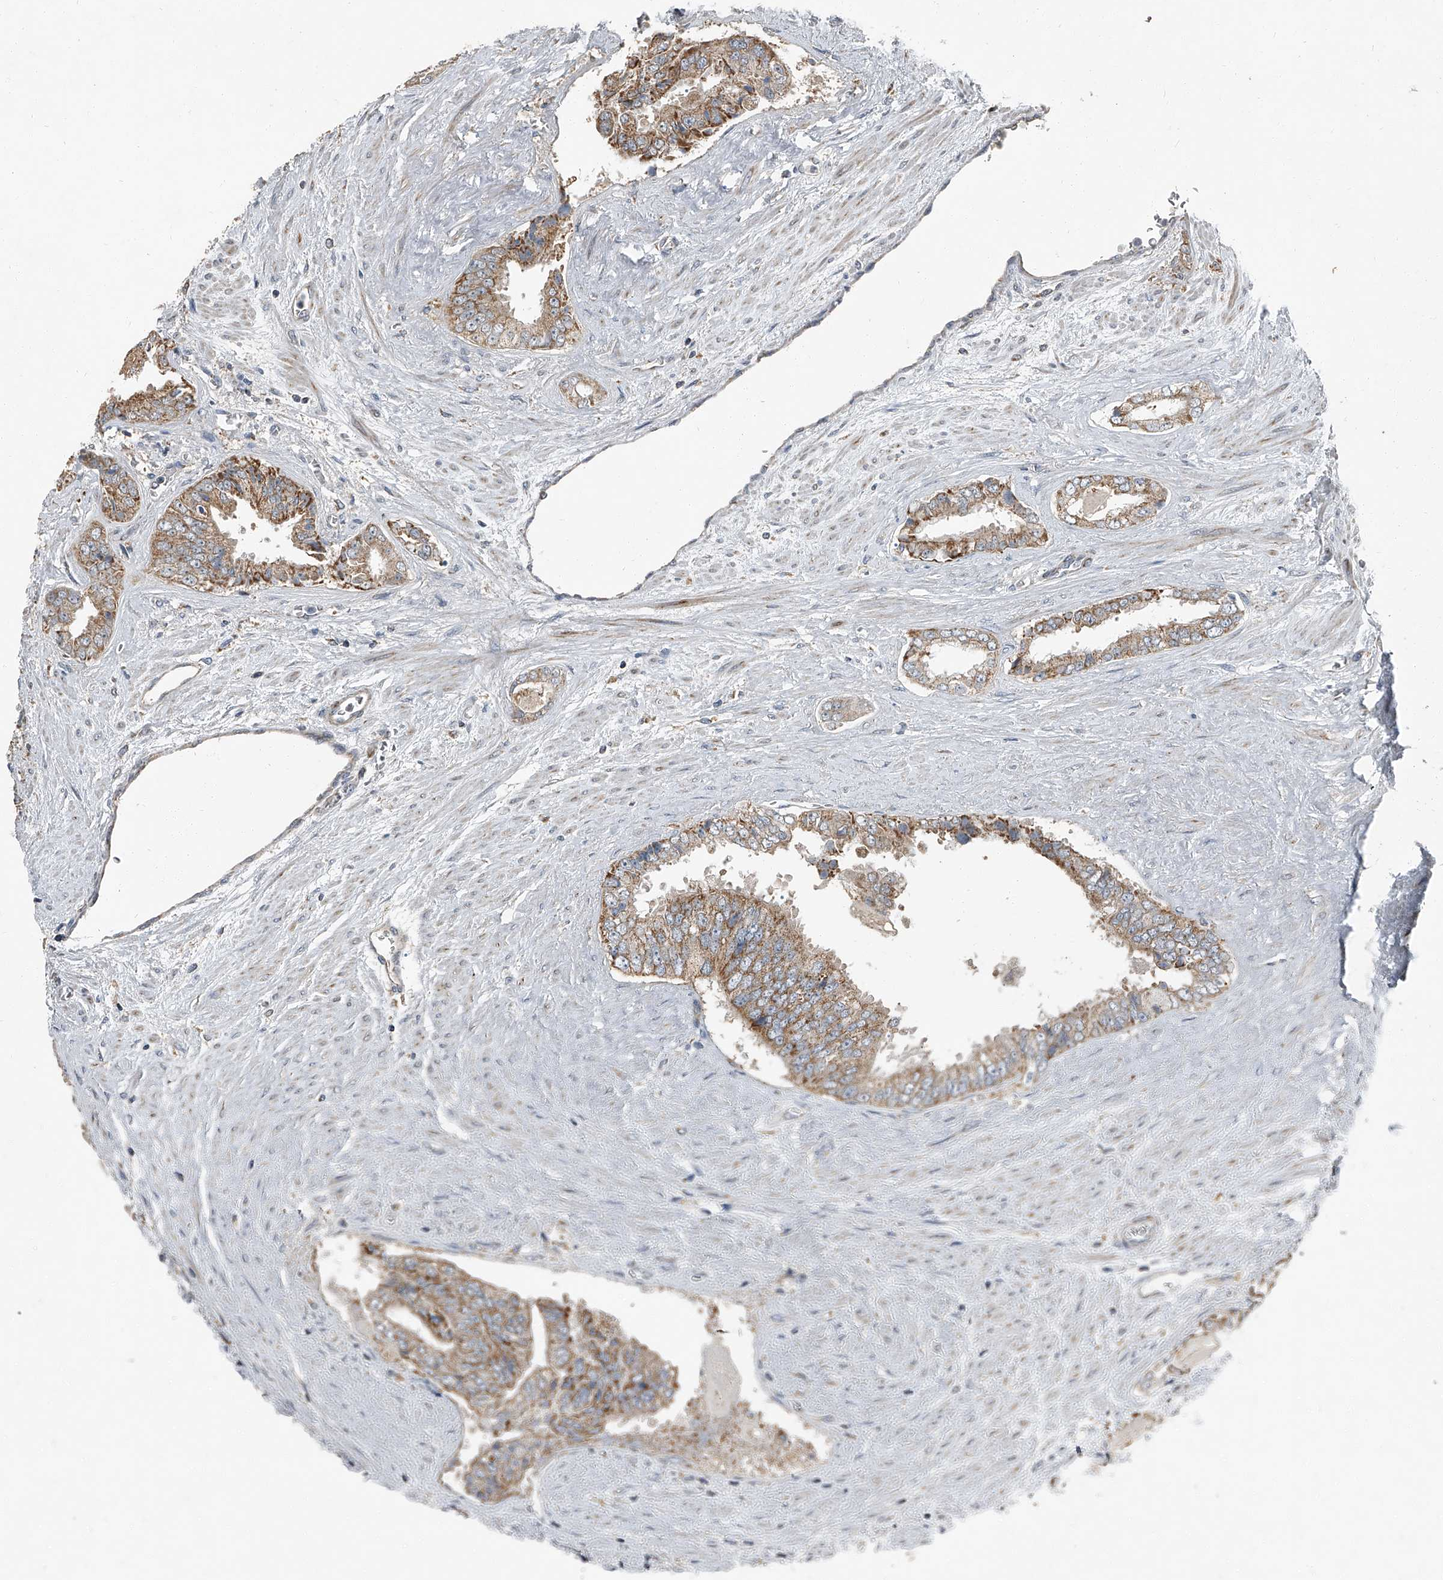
{"staining": {"intensity": "moderate", "quantity": ">75%", "location": "cytoplasmic/membranous"}, "tissue": "prostate cancer", "cell_type": "Tumor cells", "image_type": "cancer", "snomed": [{"axis": "morphology", "description": "Adenocarcinoma, High grade"}, {"axis": "topography", "description": "Prostate"}], "caption": "There is medium levels of moderate cytoplasmic/membranous expression in tumor cells of prostate adenocarcinoma (high-grade), as demonstrated by immunohistochemical staining (brown color).", "gene": "CHRNA7", "patient": {"sex": "male", "age": 58}}